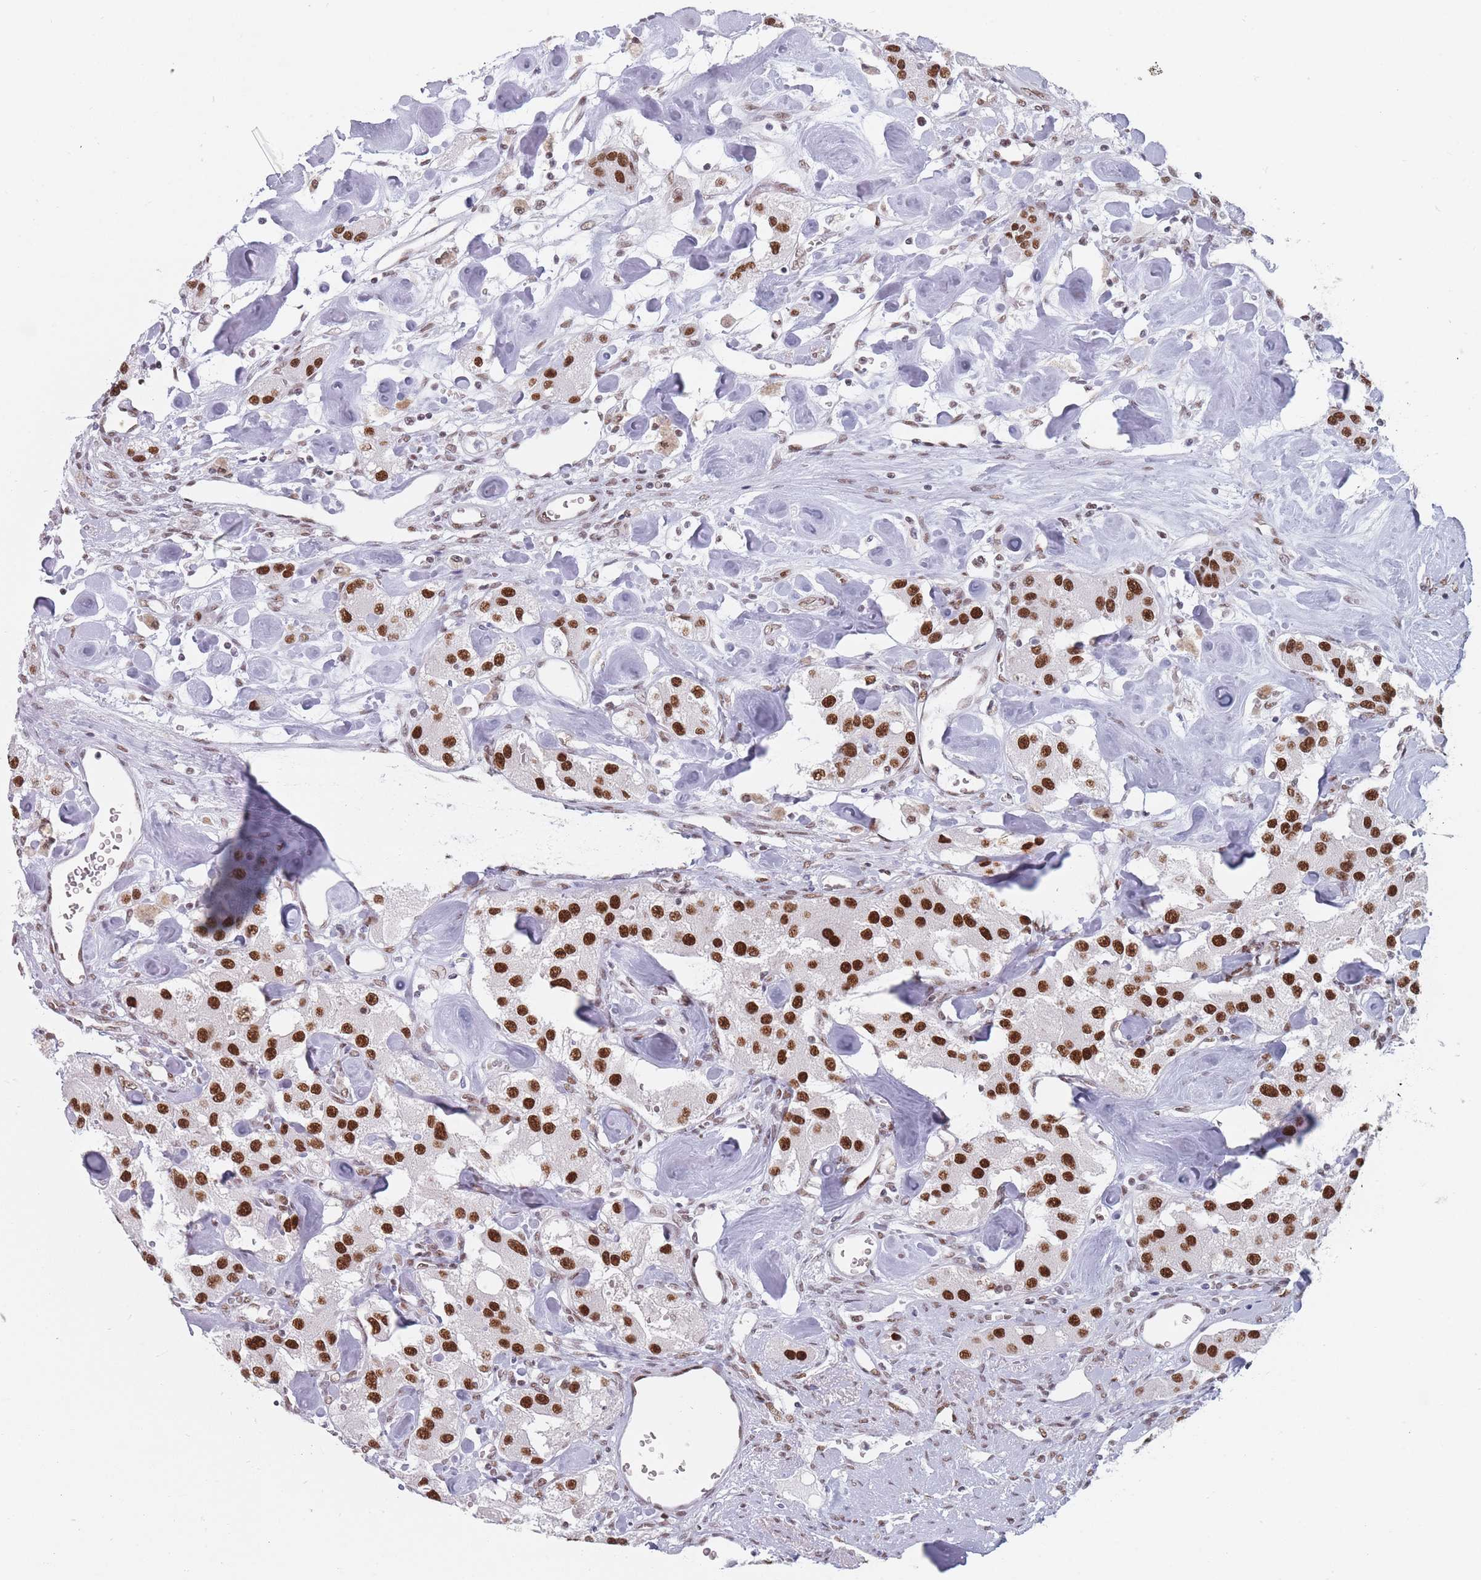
{"staining": {"intensity": "strong", "quantity": ">75%", "location": "nuclear"}, "tissue": "carcinoid", "cell_type": "Tumor cells", "image_type": "cancer", "snomed": [{"axis": "morphology", "description": "Carcinoid, malignant, NOS"}, {"axis": "topography", "description": "Pancreas"}], "caption": "Immunohistochemical staining of human carcinoid (malignant) exhibits high levels of strong nuclear protein expression in approximately >75% of tumor cells.", "gene": "SAFB2", "patient": {"sex": "male", "age": 41}}